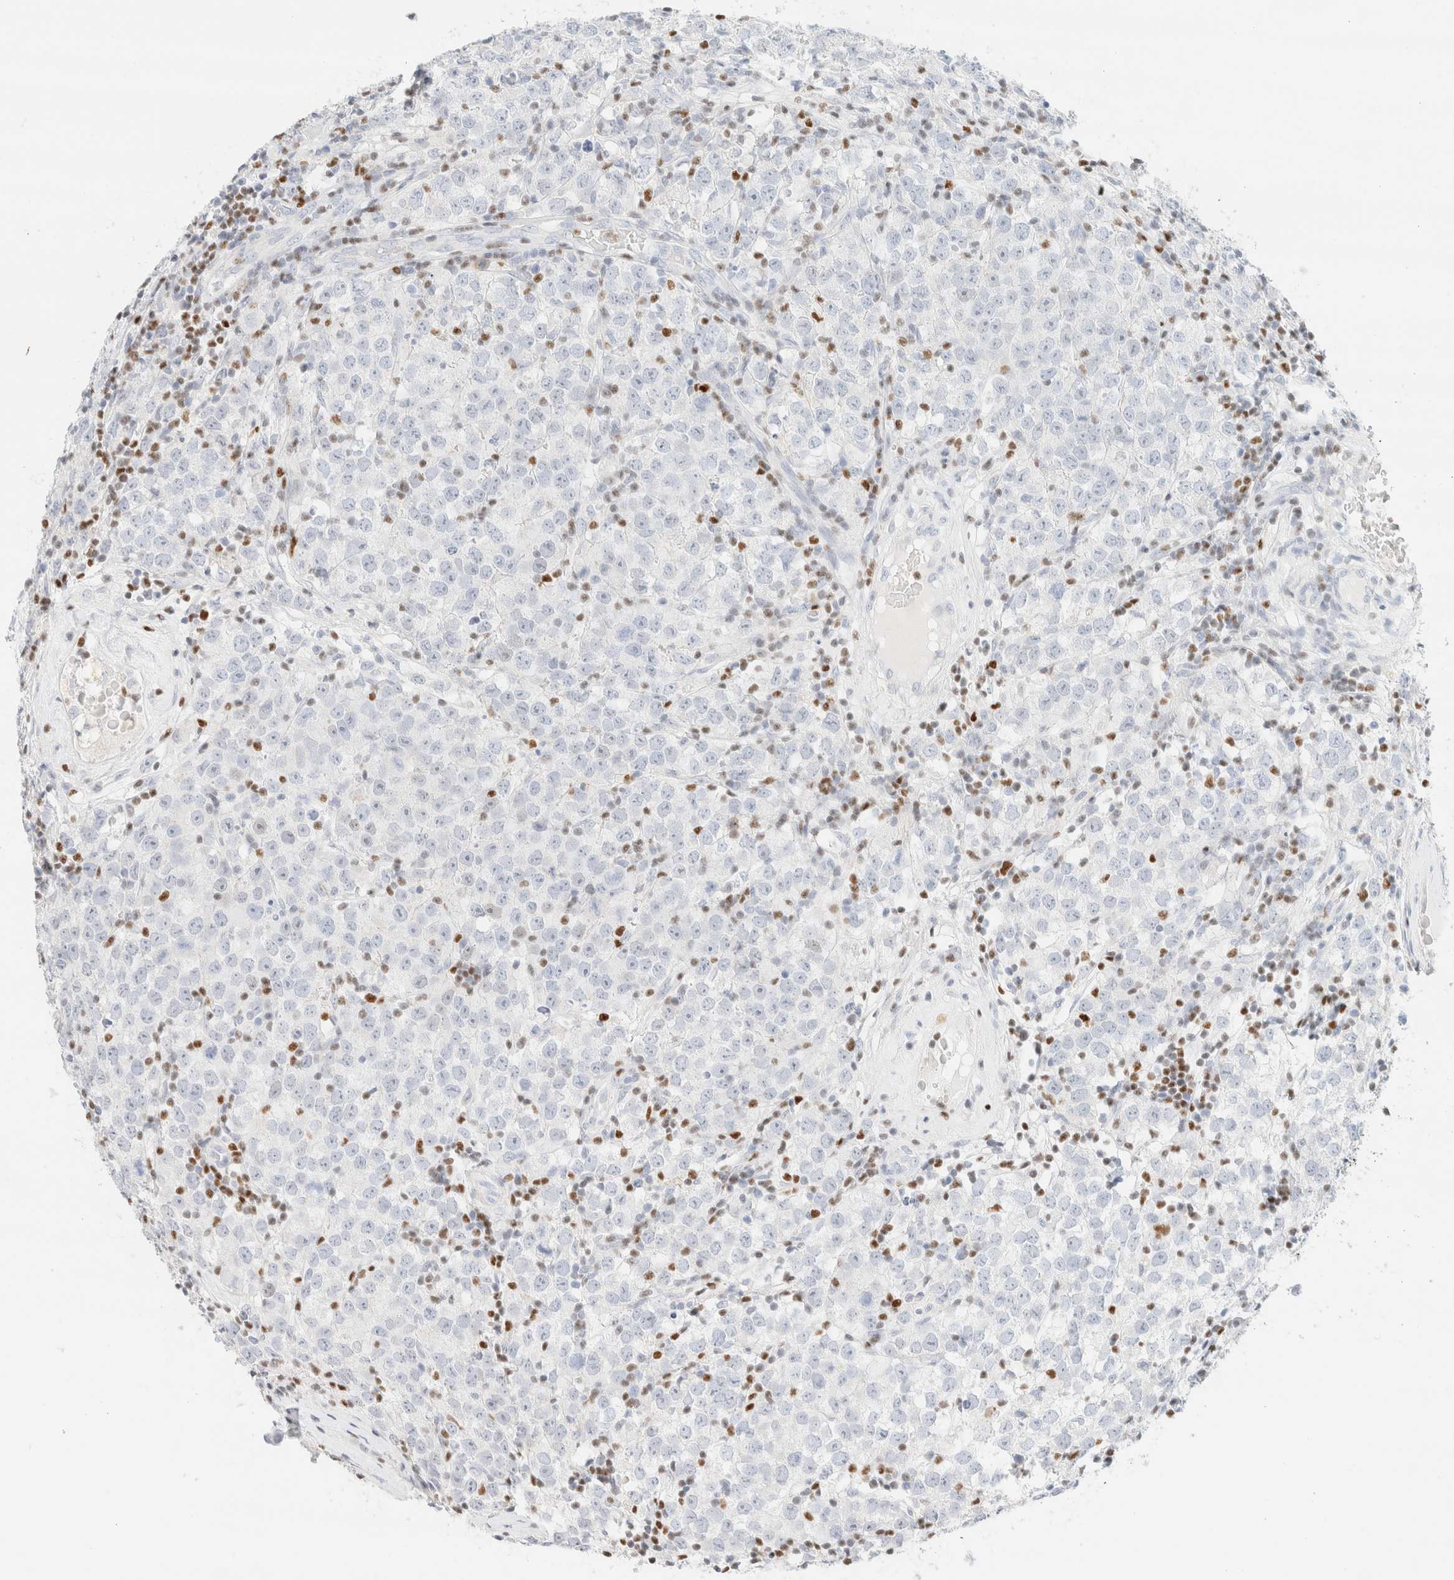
{"staining": {"intensity": "negative", "quantity": "none", "location": "none"}, "tissue": "testis cancer", "cell_type": "Tumor cells", "image_type": "cancer", "snomed": [{"axis": "morphology", "description": "Seminoma, NOS"}, {"axis": "morphology", "description": "Carcinoma, Embryonal, NOS"}, {"axis": "topography", "description": "Testis"}], "caption": "Embryonal carcinoma (testis) was stained to show a protein in brown. There is no significant staining in tumor cells.", "gene": "IKZF3", "patient": {"sex": "male", "age": 28}}